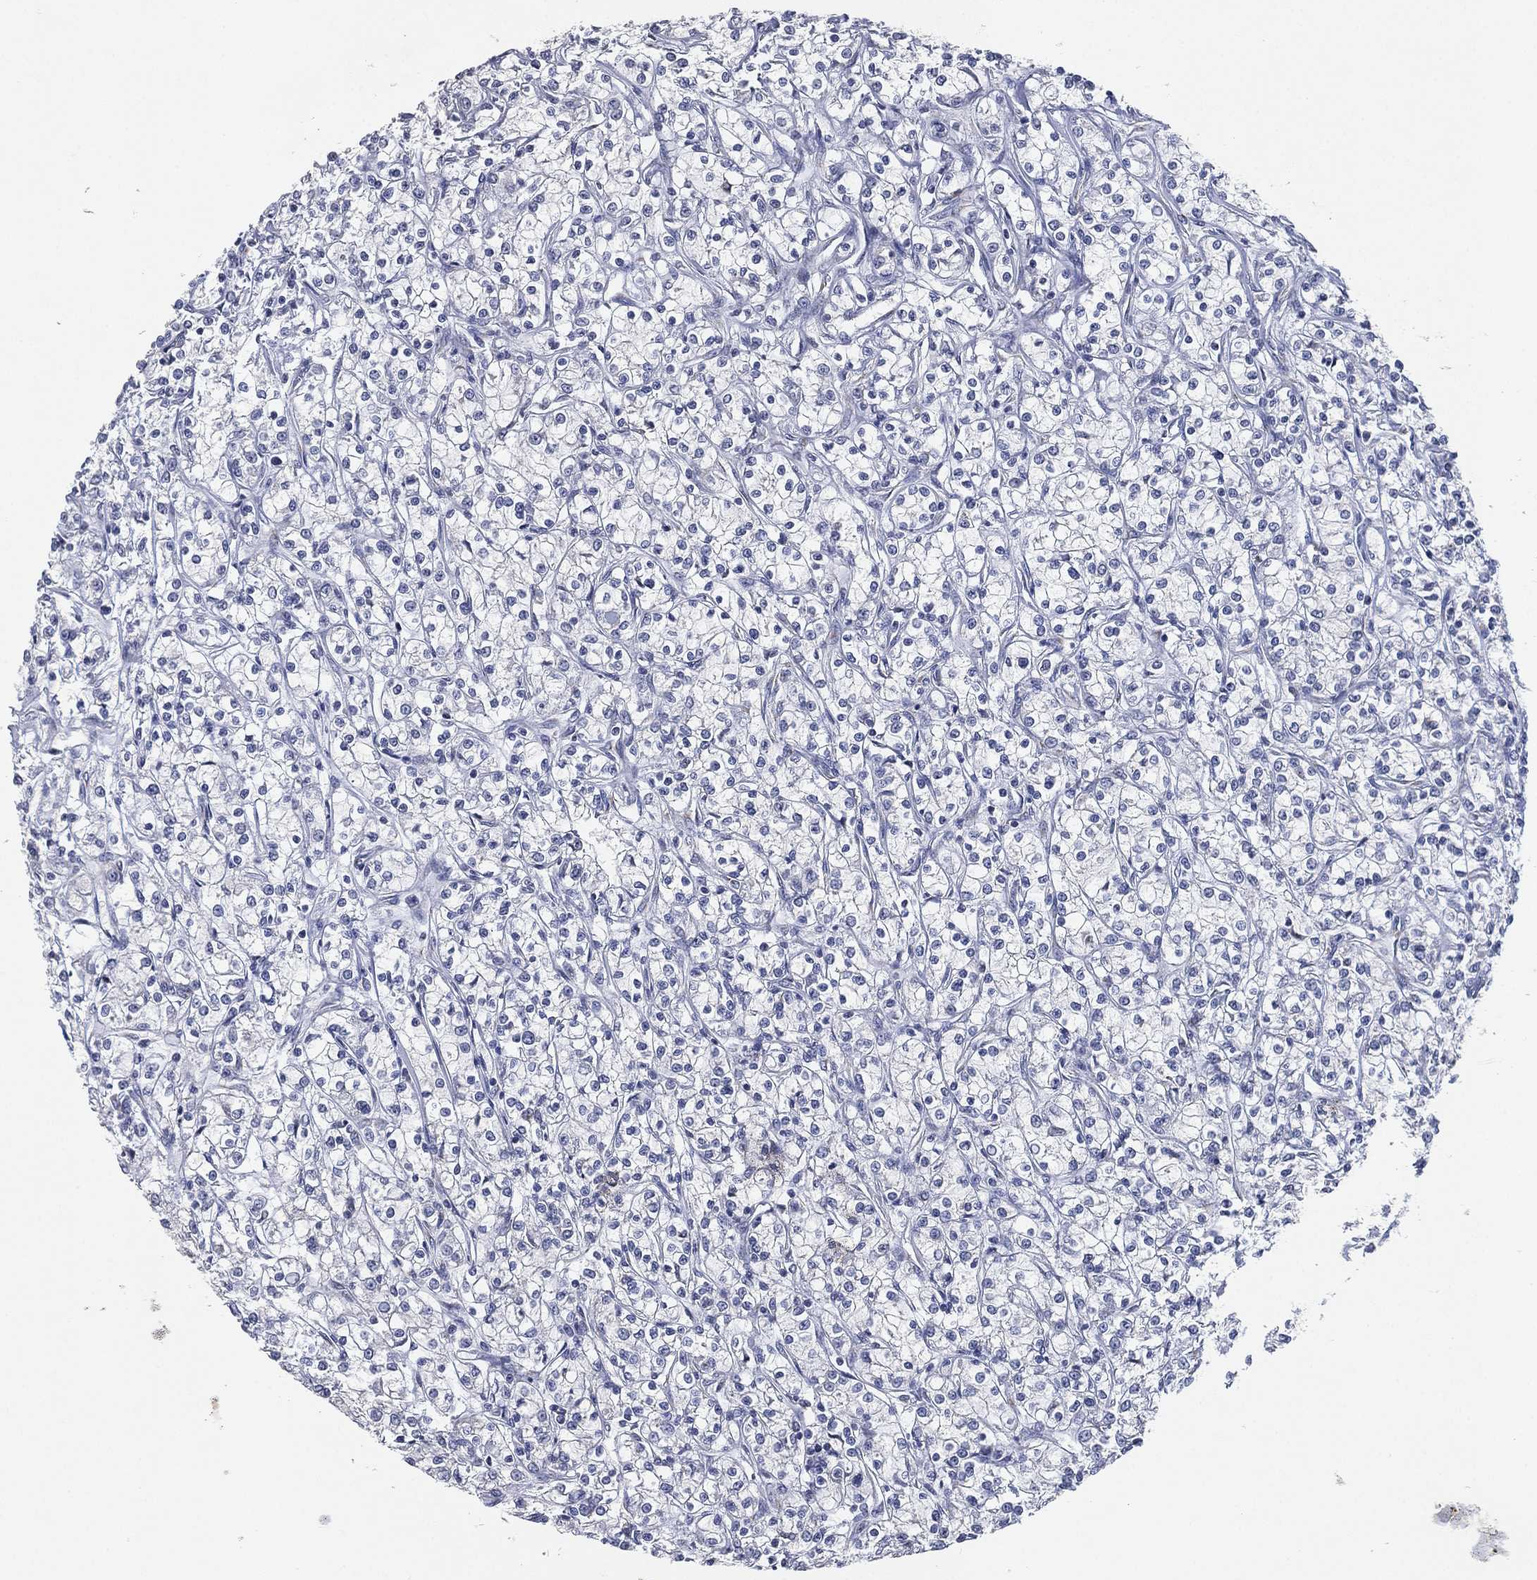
{"staining": {"intensity": "negative", "quantity": "none", "location": "none"}, "tissue": "renal cancer", "cell_type": "Tumor cells", "image_type": "cancer", "snomed": [{"axis": "morphology", "description": "Adenocarcinoma, NOS"}, {"axis": "topography", "description": "Kidney"}], "caption": "Human renal cancer stained for a protein using immunohistochemistry (IHC) shows no staining in tumor cells.", "gene": "TICAM1", "patient": {"sex": "female", "age": 59}}